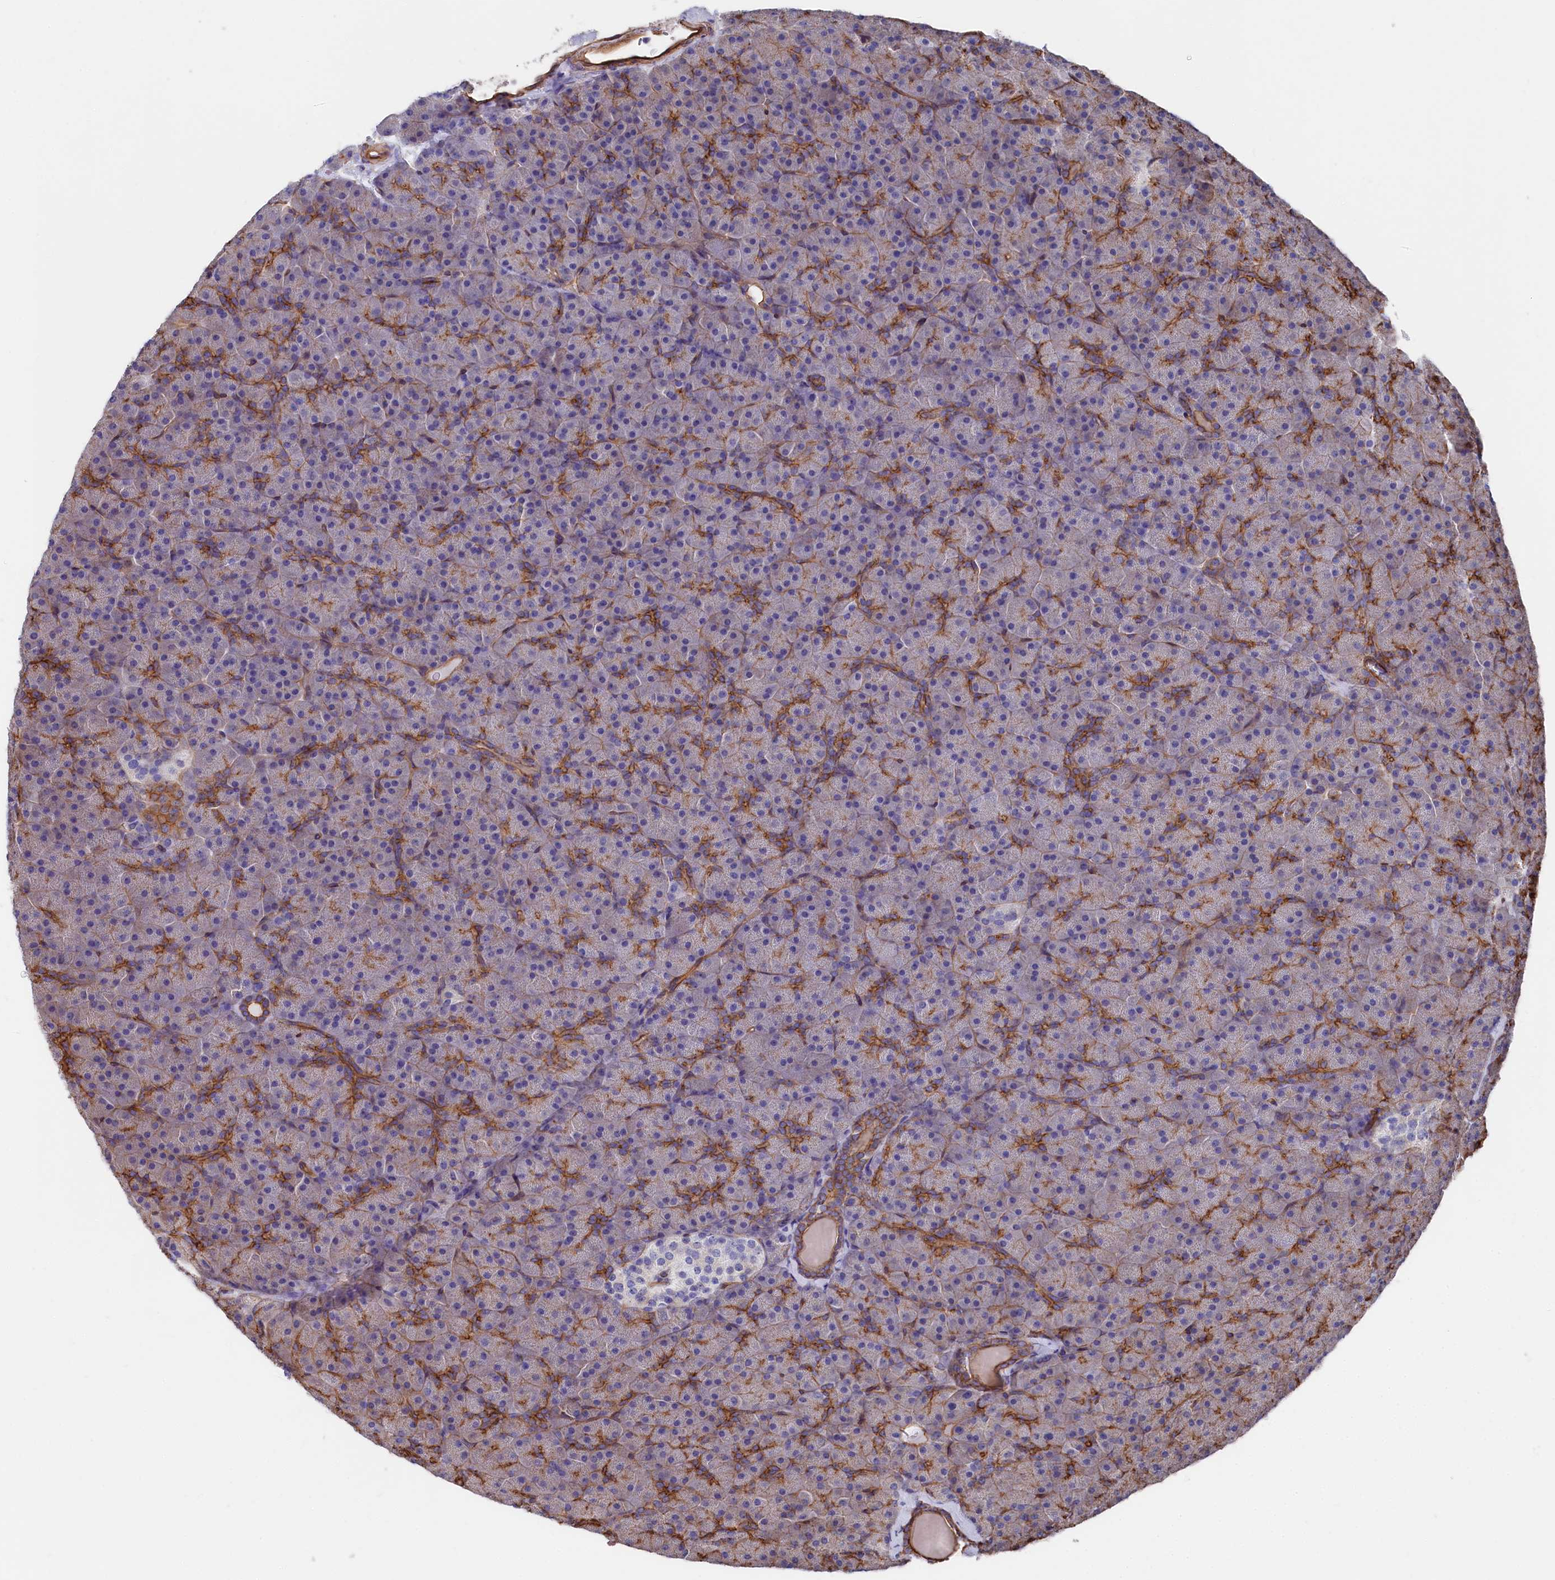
{"staining": {"intensity": "strong", "quantity": "25%-75%", "location": "cytoplasmic/membranous"}, "tissue": "pancreas", "cell_type": "Exocrine glandular cells", "image_type": "normal", "snomed": [{"axis": "morphology", "description": "Normal tissue, NOS"}, {"axis": "topography", "description": "Pancreas"}], "caption": "Approximately 25%-75% of exocrine glandular cells in benign pancreas display strong cytoplasmic/membranous protein staining as visualized by brown immunohistochemical staining.", "gene": "TNKS1BP1", "patient": {"sex": "male", "age": 36}}